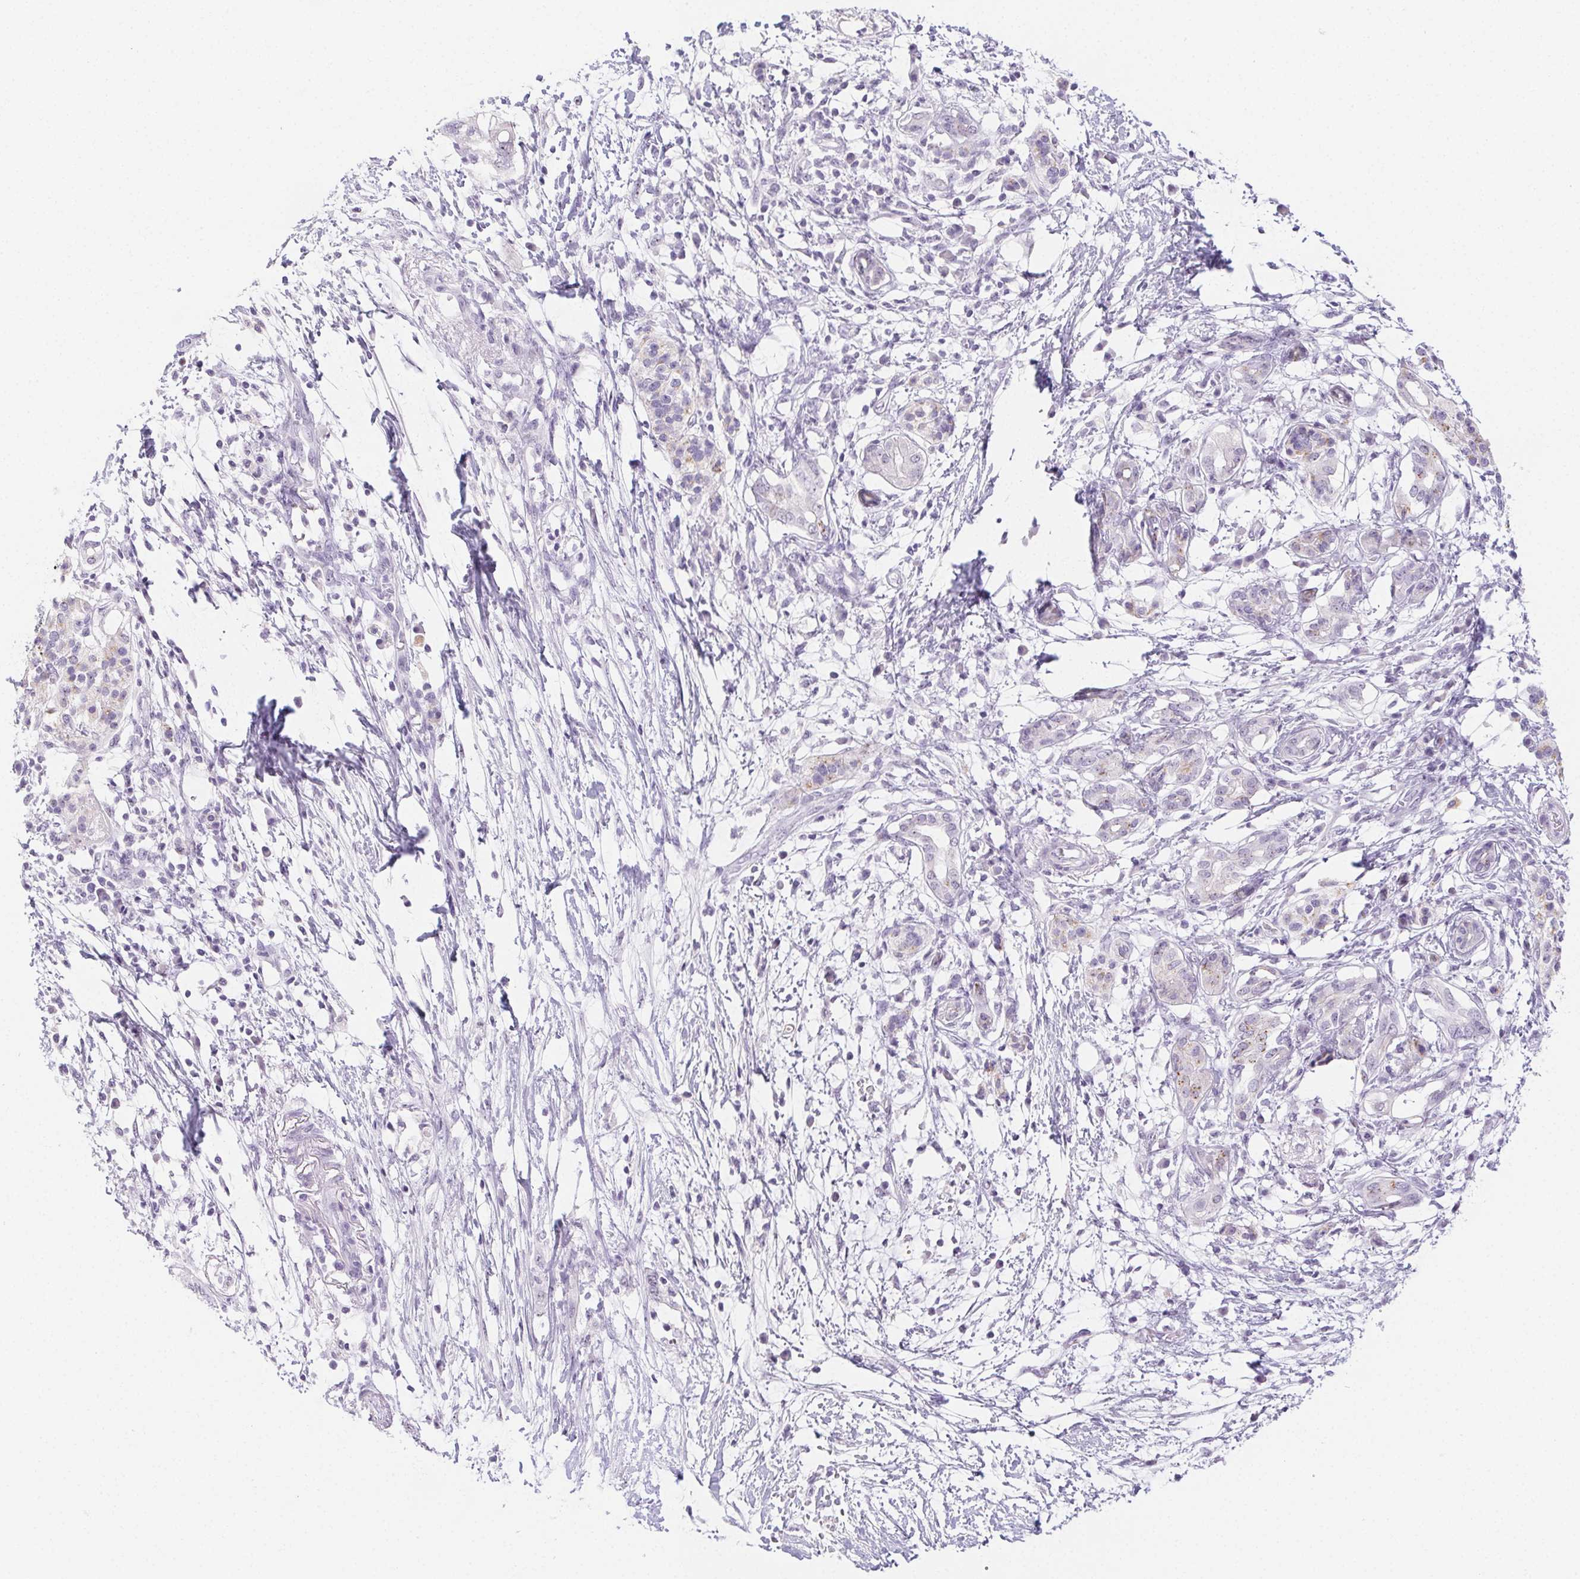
{"staining": {"intensity": "negative", "quantity": "none", "location": "none"}, "tissue": "pancreatic cancer", "cell_type": "Tumor cells", "image_type": "cancer", "snomed": [{"axis": "morphology", "description": "Adenocarcinoma, NOS"}, {"axis": "topography", "description": "Pancreas"}], "caption": "Immunohistochemical staining of pancreatic adenocarcinoma reveals no significant staining in tumor cells.", "gene": "ST8SIA3", "patient": {"sex": "female", "age": 72}}